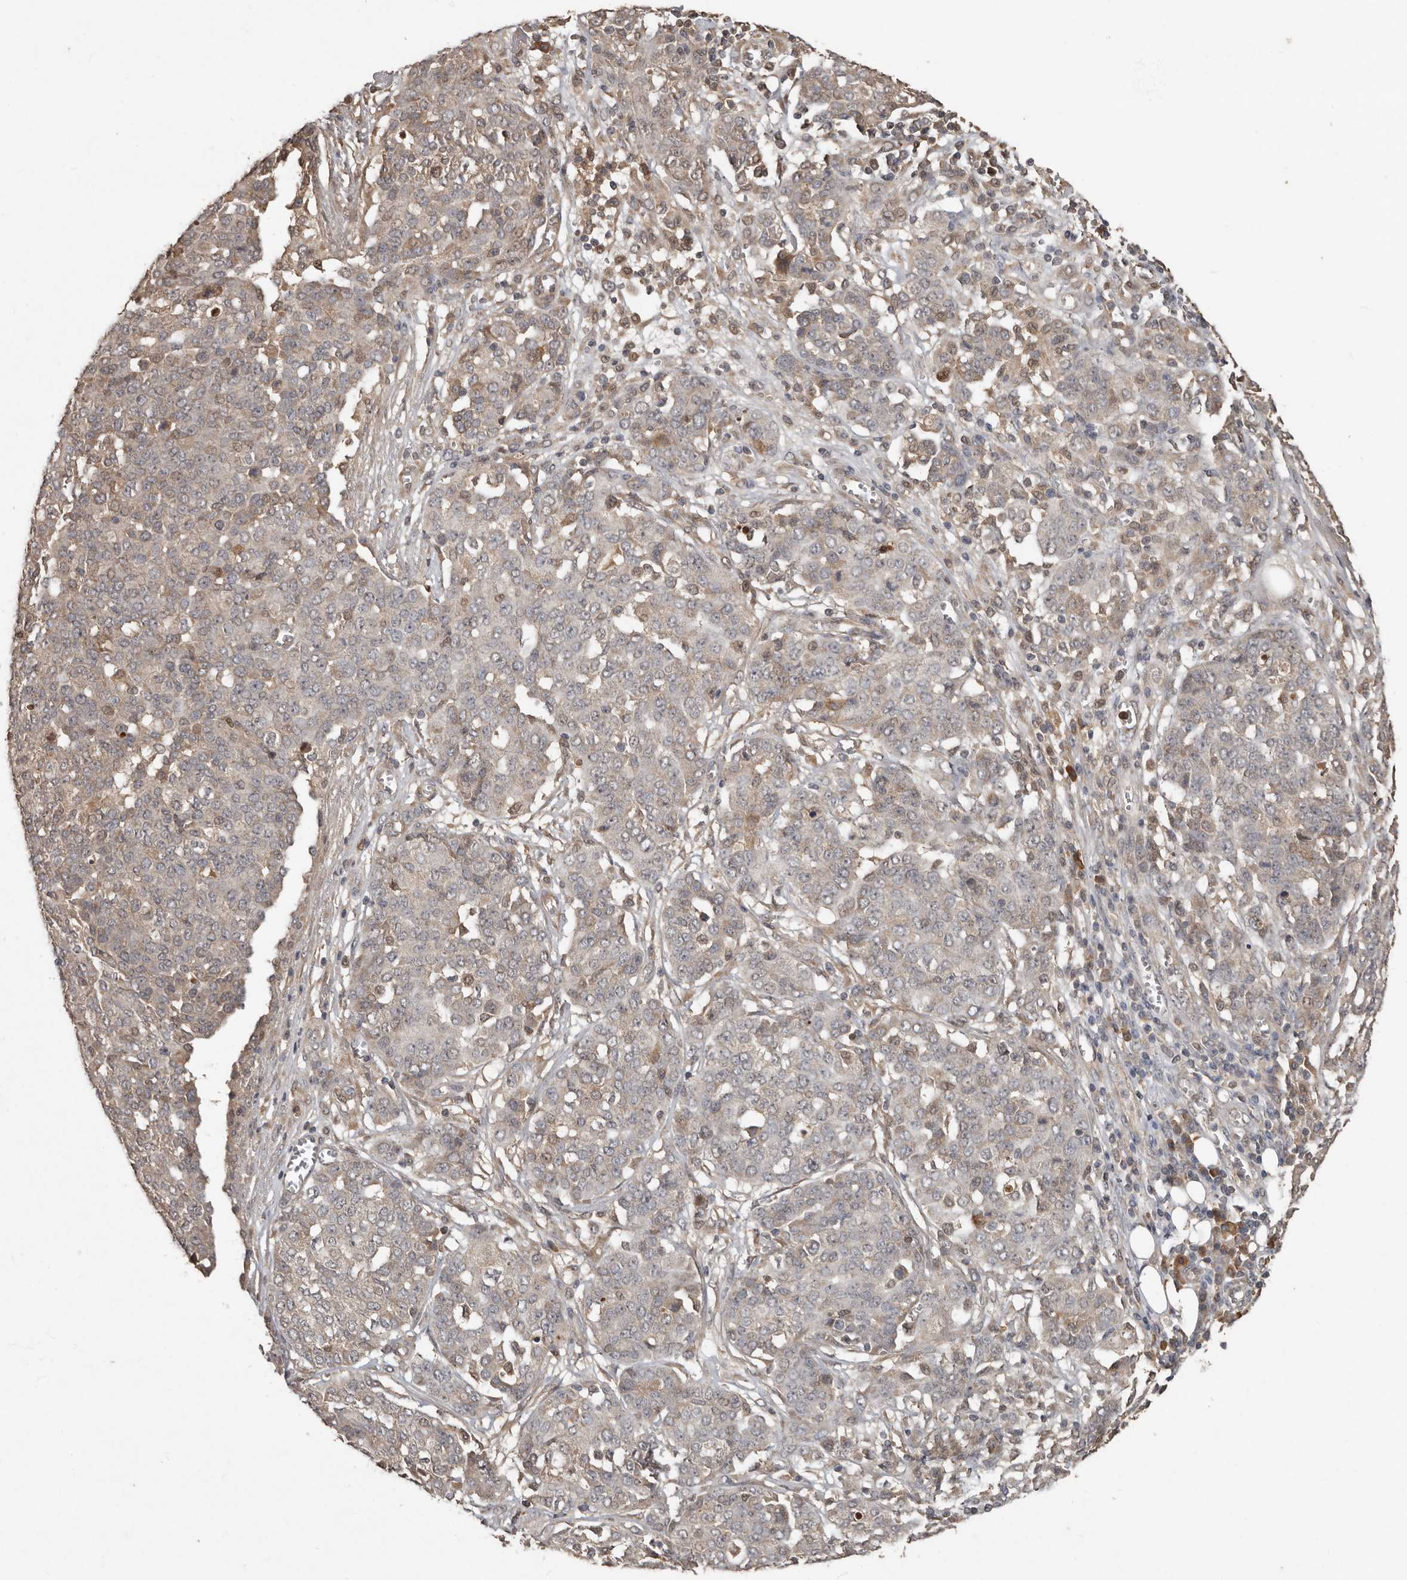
{"staining": {"intensity": "weak", "quantity": "25%-75%", "location": "cytoplasmic/membranous"}, "tissue": "ovarian cancer", "cell_type": "Tumor cells", "image_type": "cancer", "snomed": [{"axis": "morphology", "description": "Cystadenocarcinoma, serous, NOS"}, {"axis": "topography", "description": "Soft tissue"}, {"axis": "topography", "description": "Ovary"}], "caption": "Brown immunohistochemical staining in human ovarian serous cystadenocarcinoma exhibits weak cytoplasmic/membranous positivity in approximately 25%-75% of tumor cells.", "gene": "KIF26B", "patient": {"sex": "female", "age": 57}}